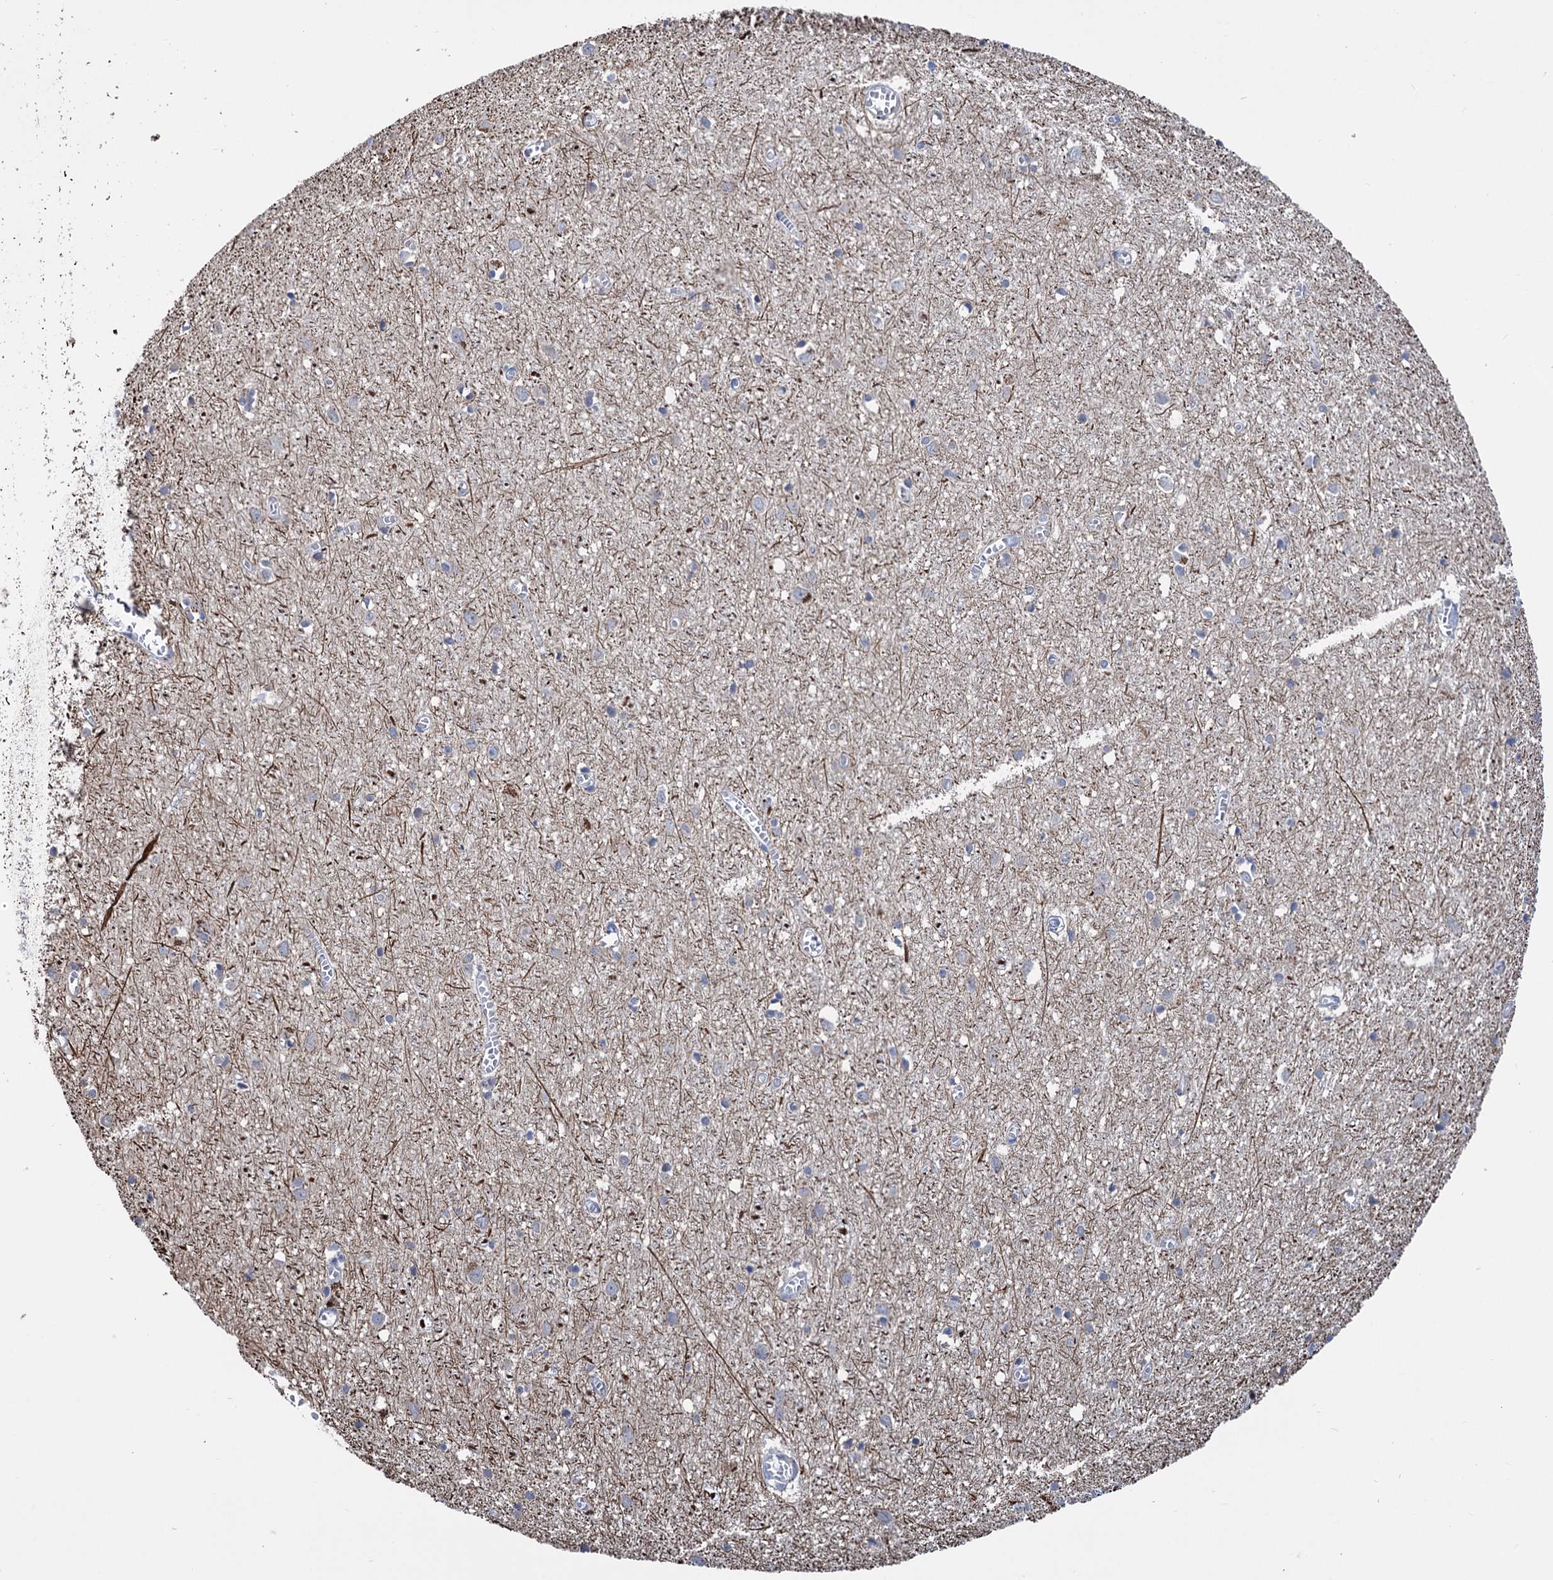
{"staining": {"intensity": "negative", "quantity": "none", "location": "none"}, "tissue": "cerebral cortex", "cell_type": "Endothelial cells", "image_type": "normal", "snomed": [{"axis": "morphology", "description": "Normal tissue, NOS"}, {"axis": "topography", "description": "Cerebral cortex"}], "caption": "This is an IHC image of unremarkable human cerebral cortex. There is no expression in endothelial cells.", "gene": "UBR1", "patient": {"sex": "female", "age": 64}}